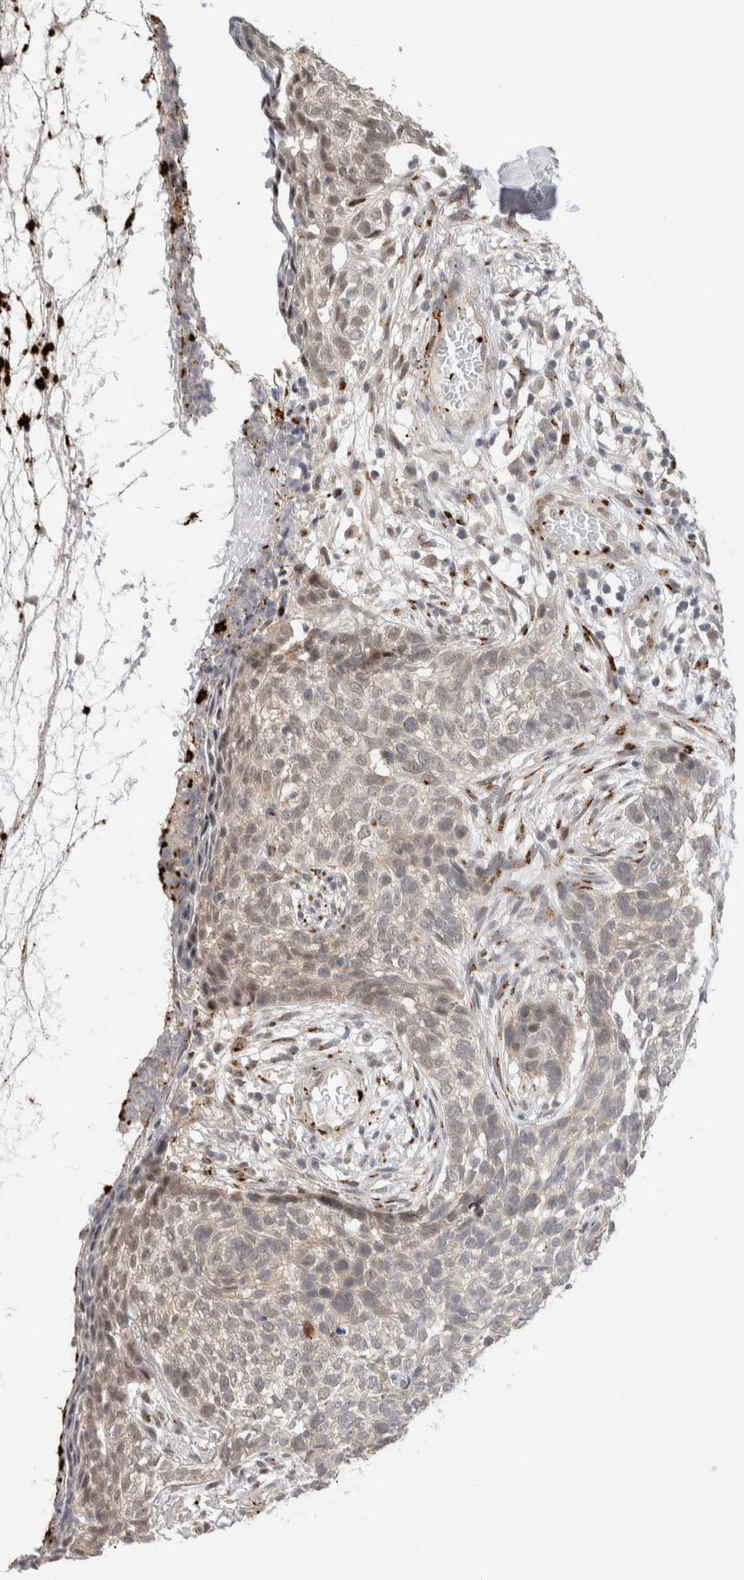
{"staining": {"intensity": "weak", "quantity": "<25%", "location": "cytoplasmic/membranous"}, "tissue": "skin cancer", "cell_type": "Tumor cells", "image_type": "cancer", "snomed": [{"axis": "morphology", "description": "Basal cell carcinoma"}, {"axis": "topography", "description": "Skin"}], "caption": "Human skin cancer (basal cell carcinoma) stained for a protein using immunohistochemistry exhibits no positivity in tumor cells.", "gene": "VPS28", "patient": {"sex": "male", "age": 85}}